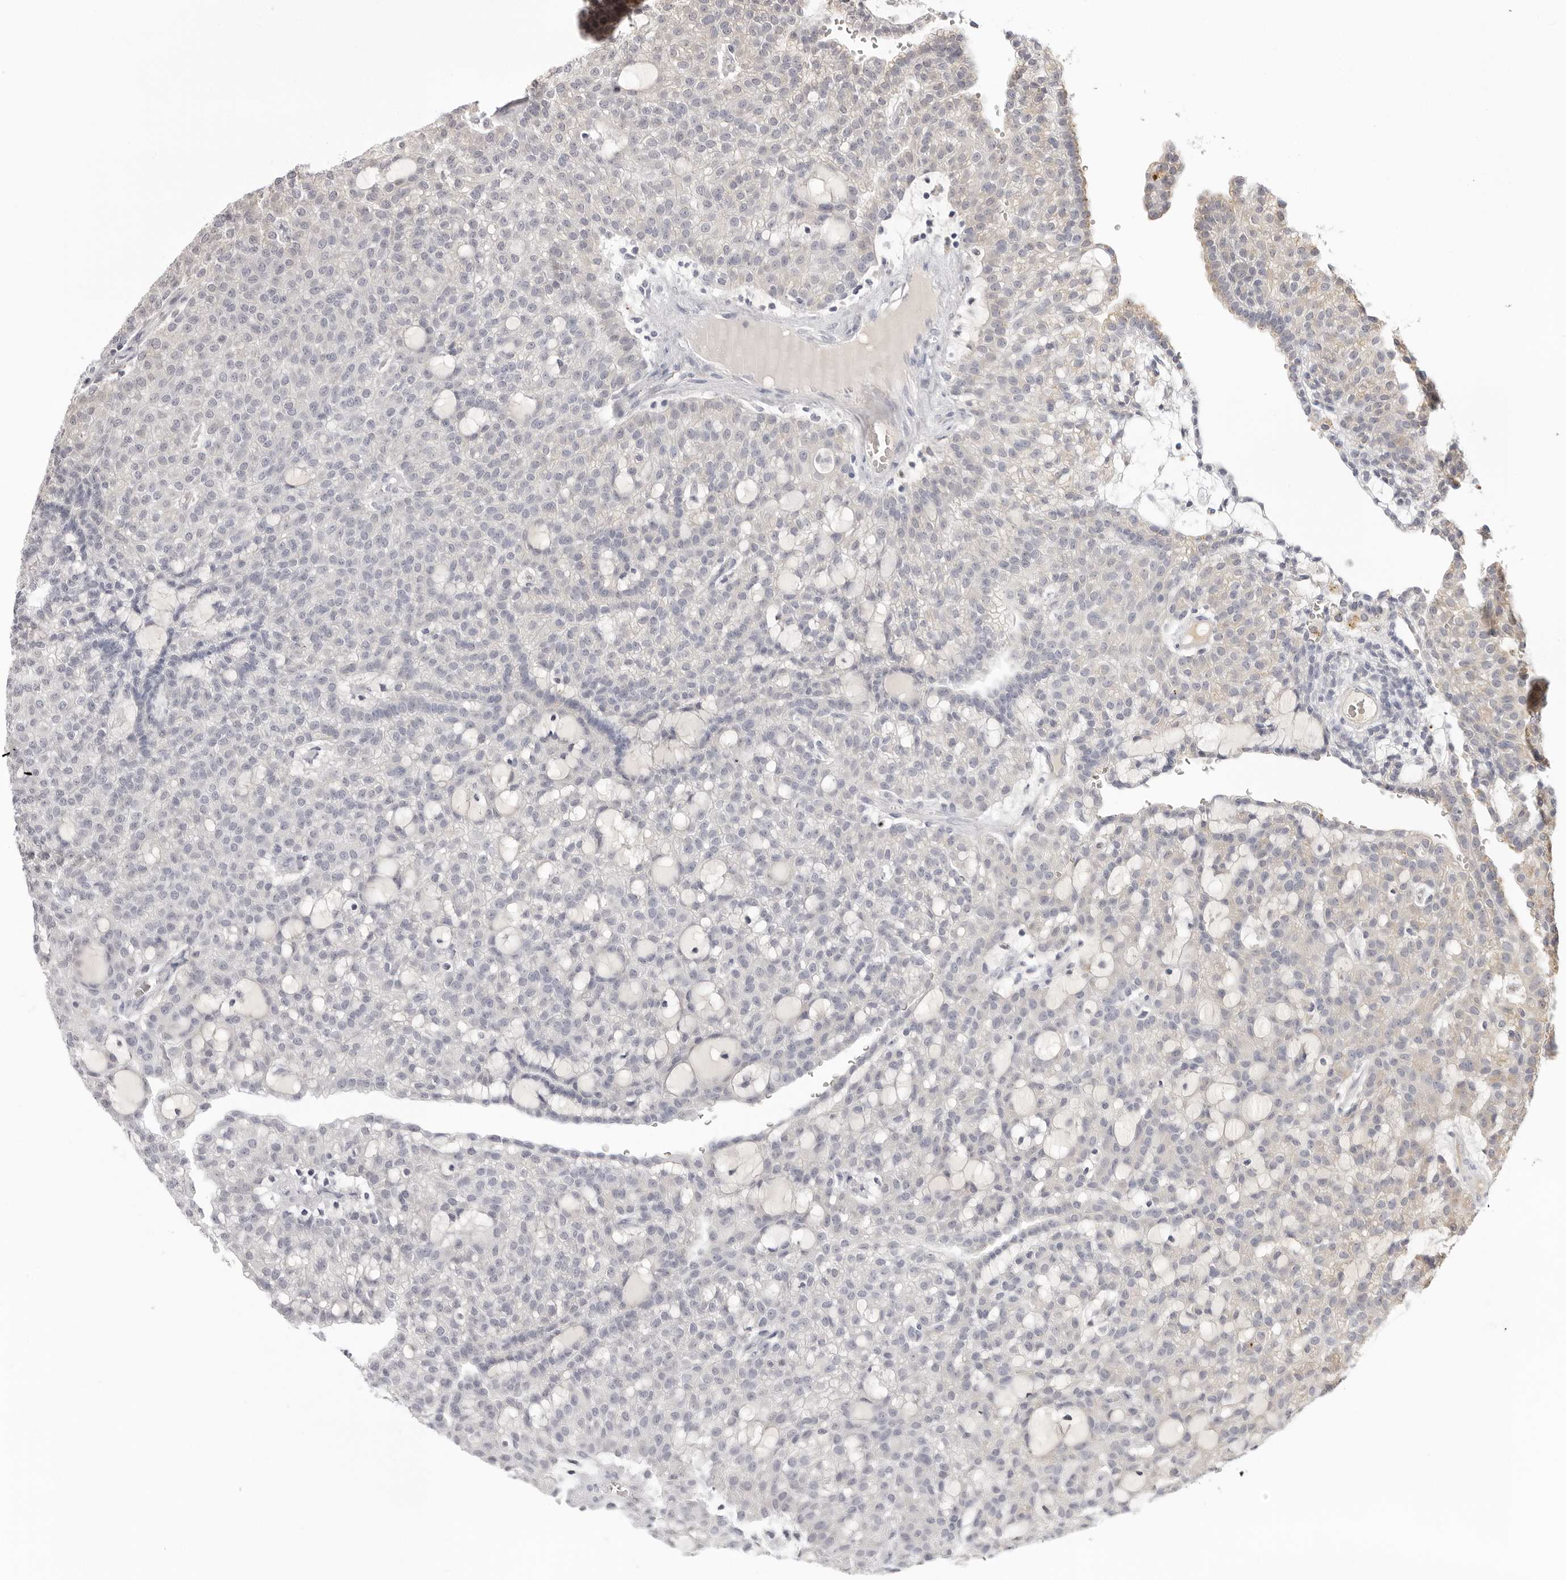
{"staining": {"intensity": "negative", "quantity": "none", "location": "none"}, "tissue": "renal cancer", "cell_type": "Tumor cells", "image_type": "cancer", "snomed": [{"axis": "morphology", "description": "Adenocarcinoma, NOS"}, {"axis": "topography", "description": "Kidney"}], "caption": "Immunohistochemistry photomicrograph of human renal cancer (adenocarcinoma) stained for a protein (brown), which shows no expression in tumor cells.", "gene": "STRADB", "patient": {"sex": "male", "age": 63}}